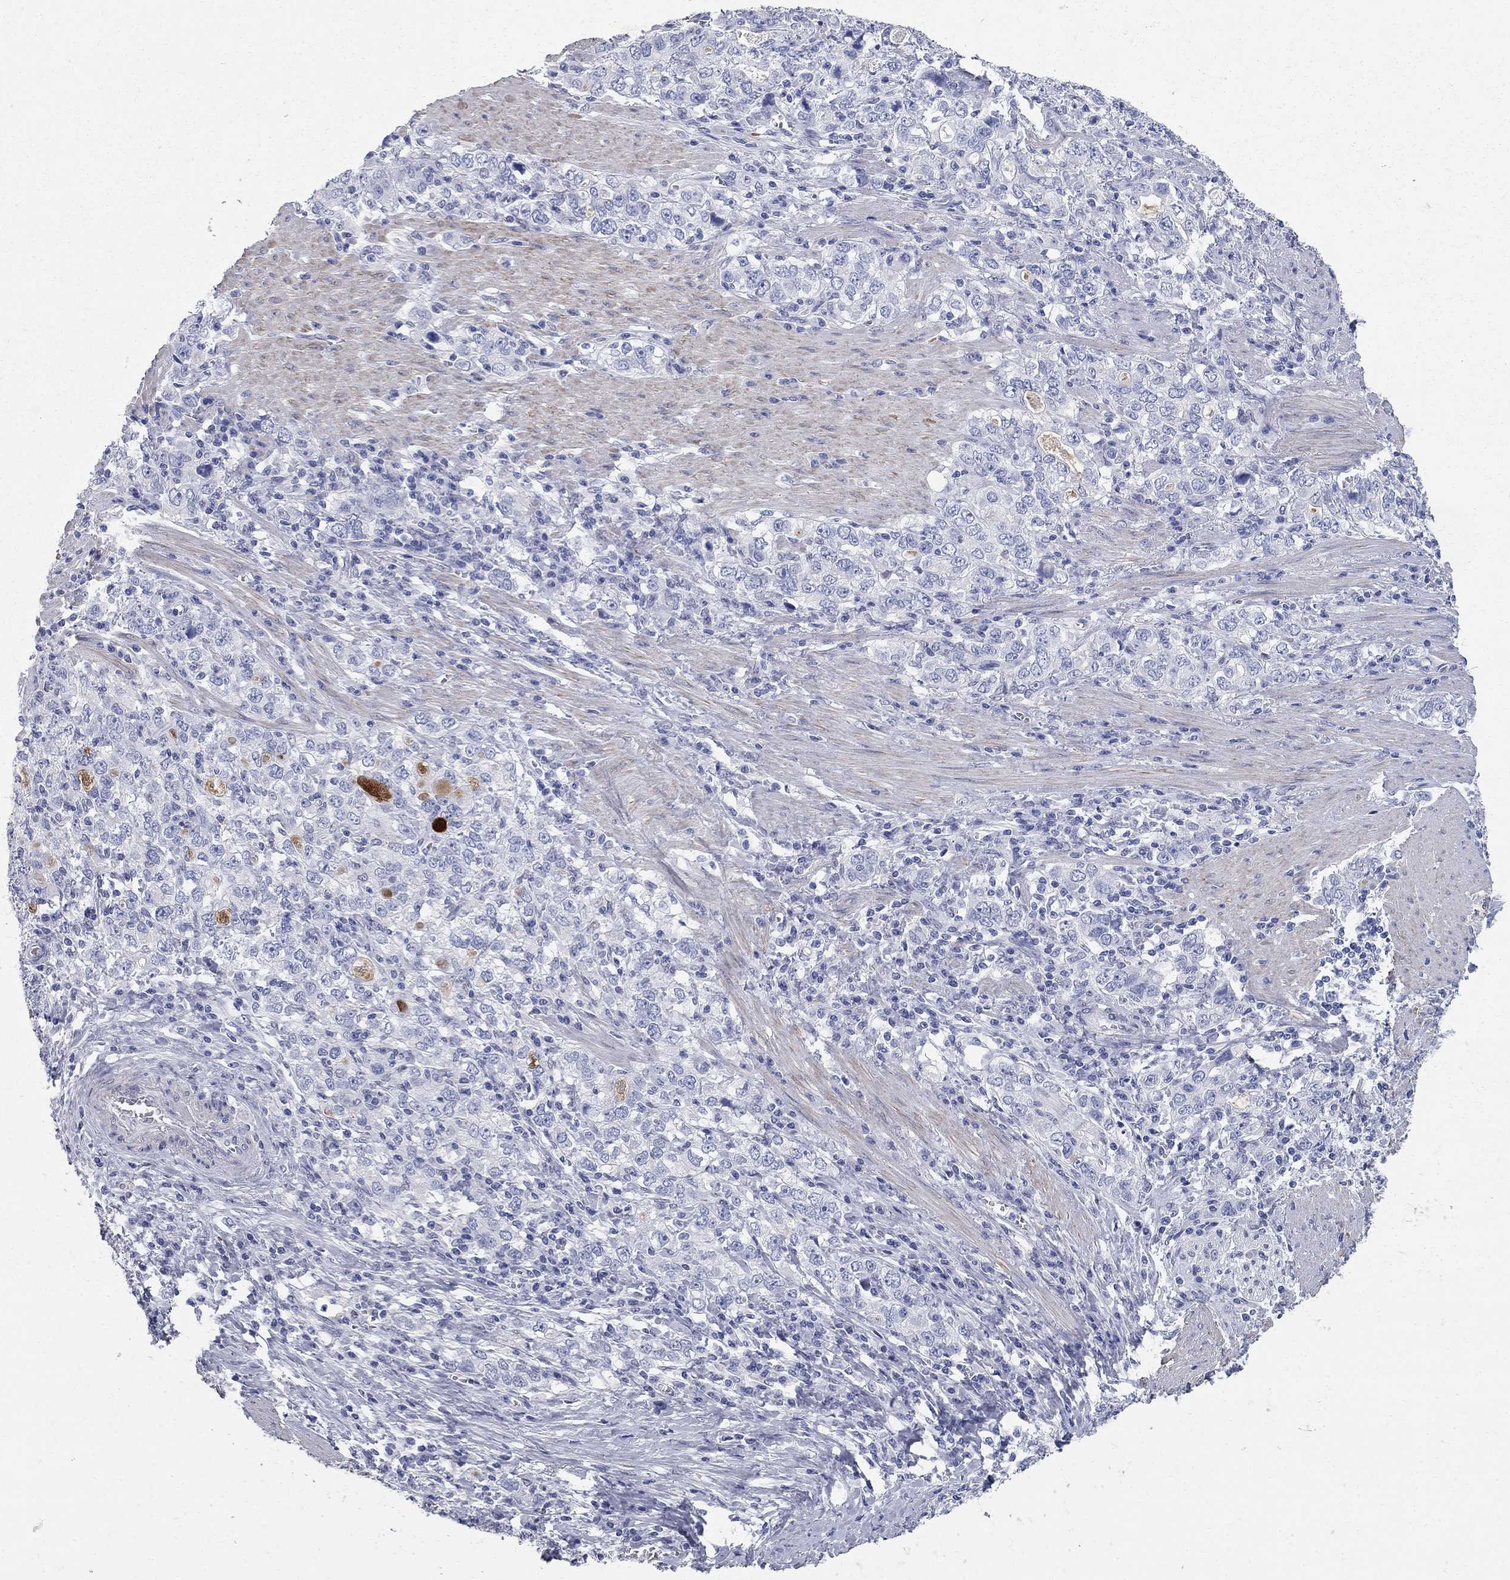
{"staining": {"intensity": "negative", "quantity": "none", "location": "none"}, "tissue": "stomach cancer", "cell_type": "Tumor cells", "image_type": "cancer", "snomed": [{"axis": "morphology", "description": "Adenocarcinoma, NOS"}, {"axis": "topography", "description": "Stomach, lower"}], "caption": "Immunohistochemistry (IHC) of human stomach adenocarcinoma shows no expression in tumor cells.", "gene": "BPIFB1", "patient": {"sex": "female", "age": 72}}